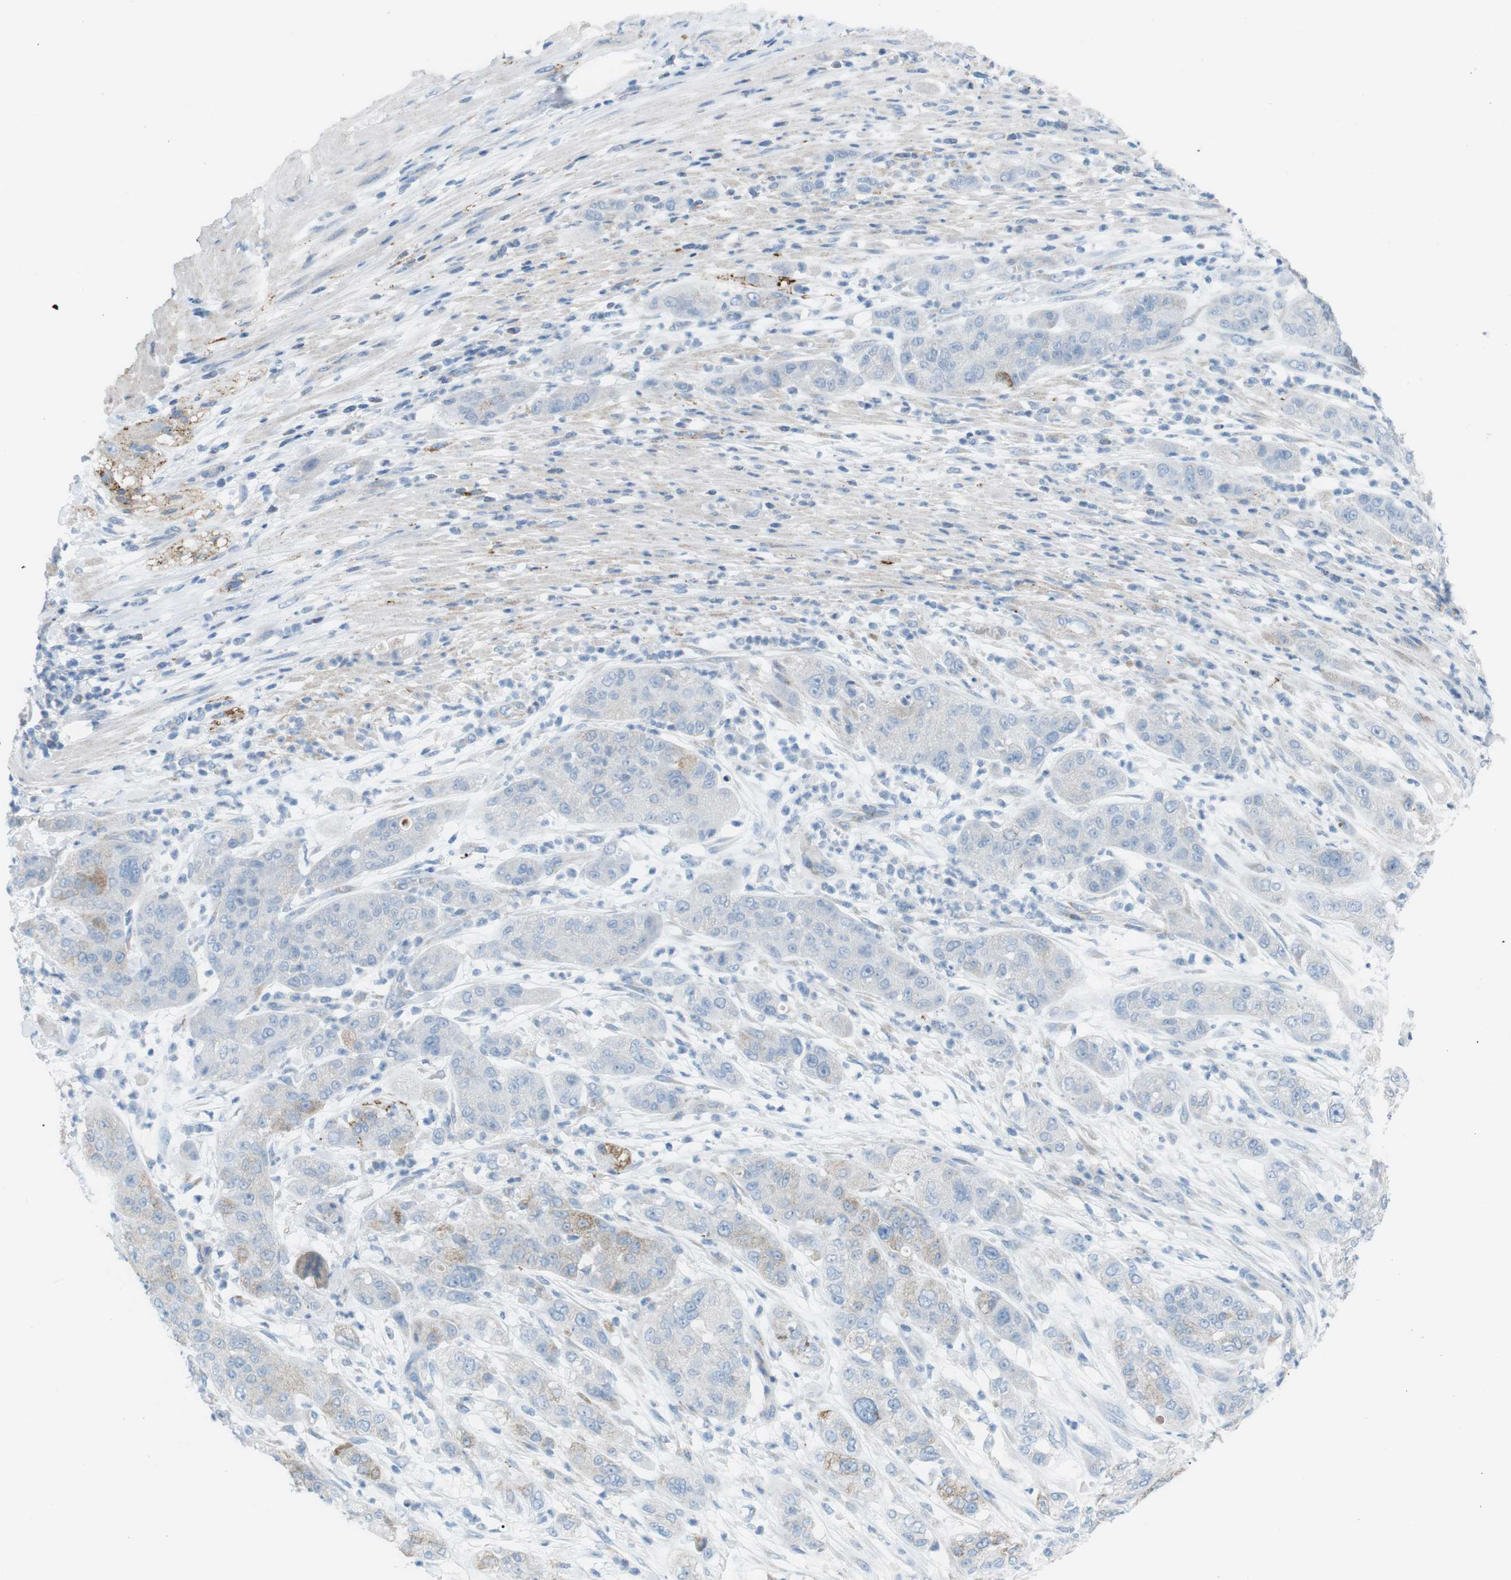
{"staining": {"intensity": "negative", "quantity": "none", "location": "none"}, "tissue": "pancreatic cancer", "cell_type": "Tumor cells", "image_type": "cancer", "snomed": [{"axis": "morphology", "description": "Adenocarcinoma, NOS"}, {"axis": "topography", "description": "Pancreas"}], "caption": "An immunohistochemistry (IHC) micrograph of pancreatic cancer is shown. There is no staining in tumor cells of pancreatic cancer. Brightfield microscopy of immunohistochemistry (IHC) stained with DAB (brown) and hematoxylin (blue), captured at high magnification.", "gene": "VAMP1", "patient": {"sex": "female", "age": 78}}